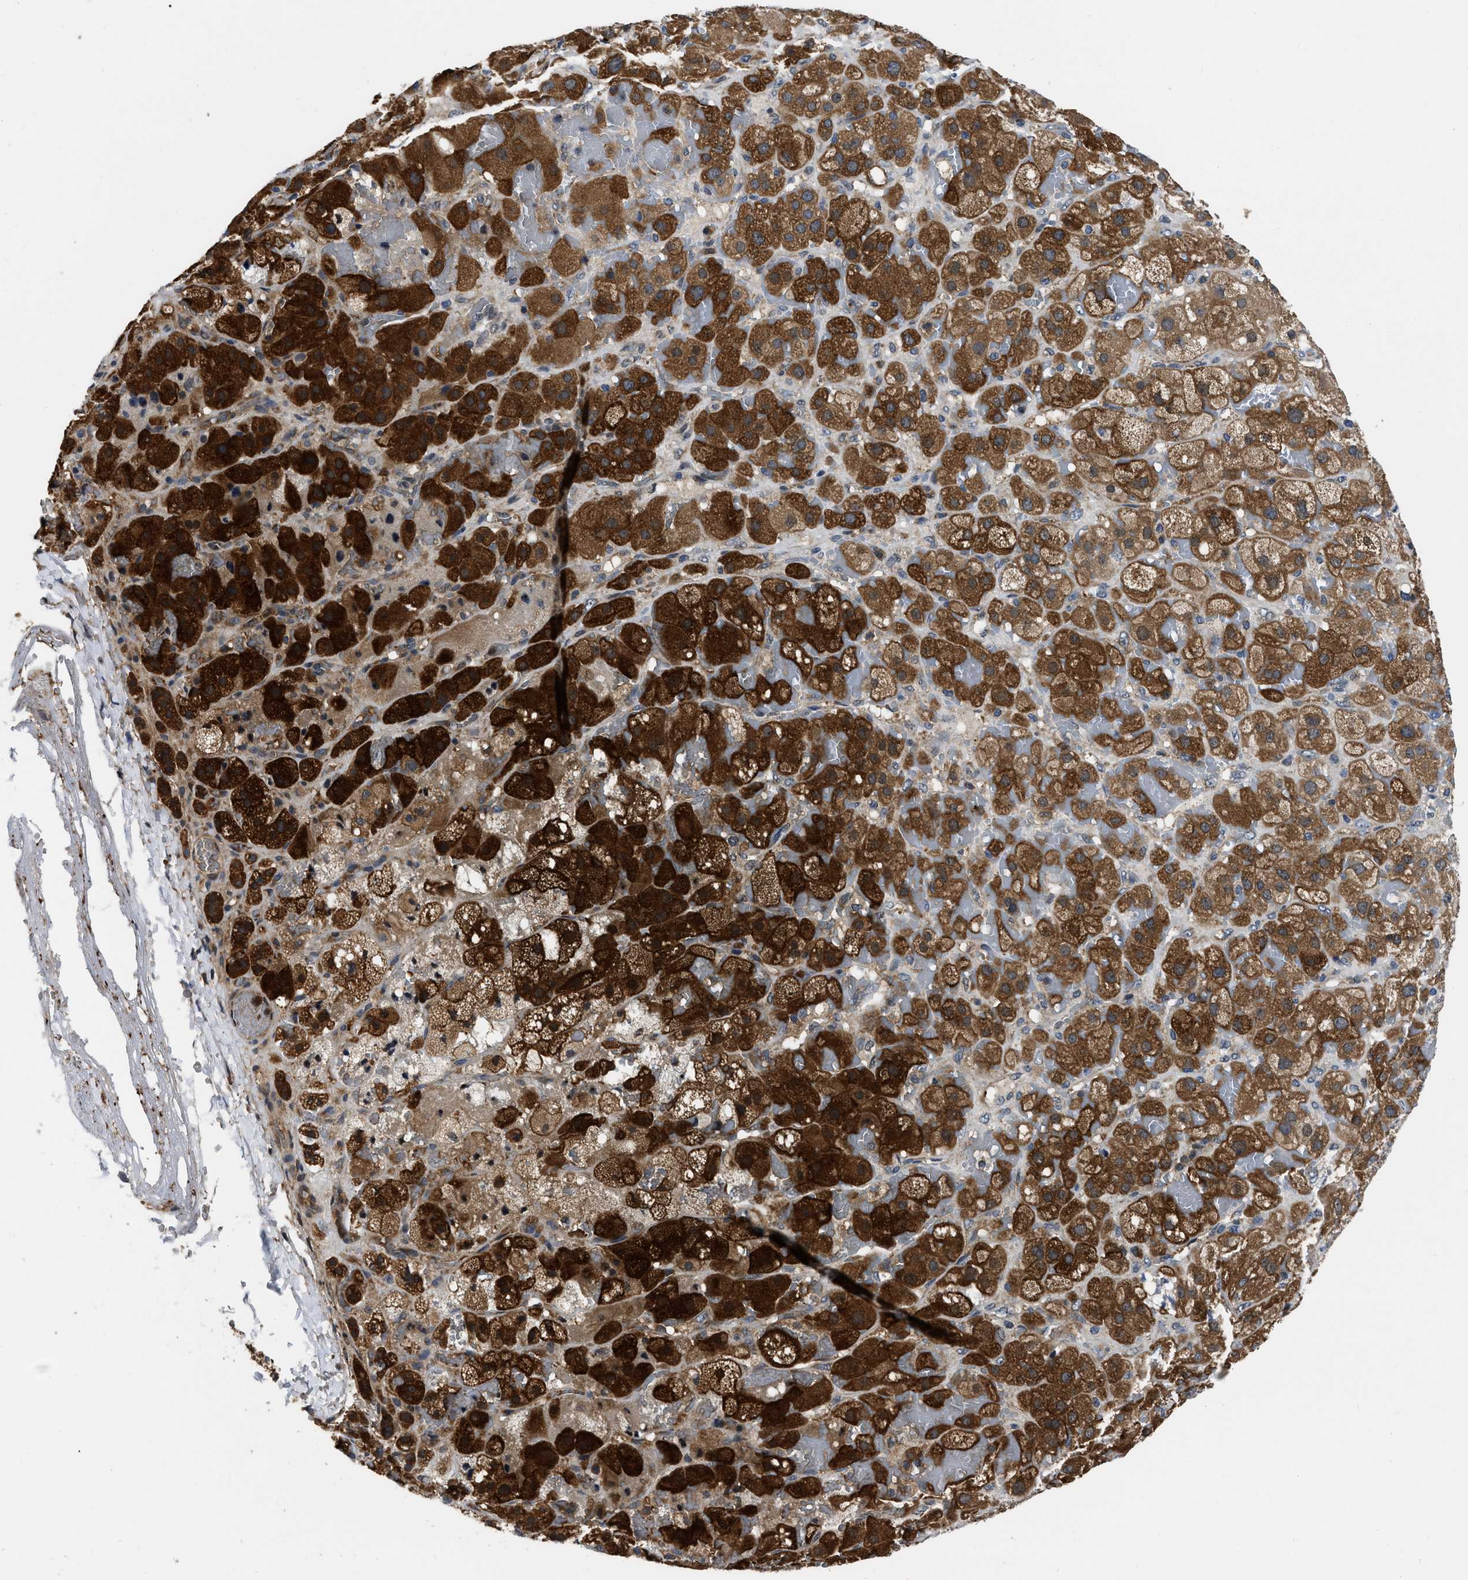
{"staining": {"intensity": "strong", "quantity": ">75%", "location": "cytoplasmic/membranous"}, "tissue": "adrenal gland", "cell_type": "Glandular cells", "image_type": "normal", "snomed": [{"axis": "morphology", "description": "Normal tissue, NOS"}, {"axis": "topography", "description": "Adrenal gland"}], "caption": "A high amount of strong cytoplasmic/membranous staining is identified in approximately >75% of glandular cells in normal adrenal gland.", "gene": "GET4", "patient": {"sex": "female", "age": 47}}